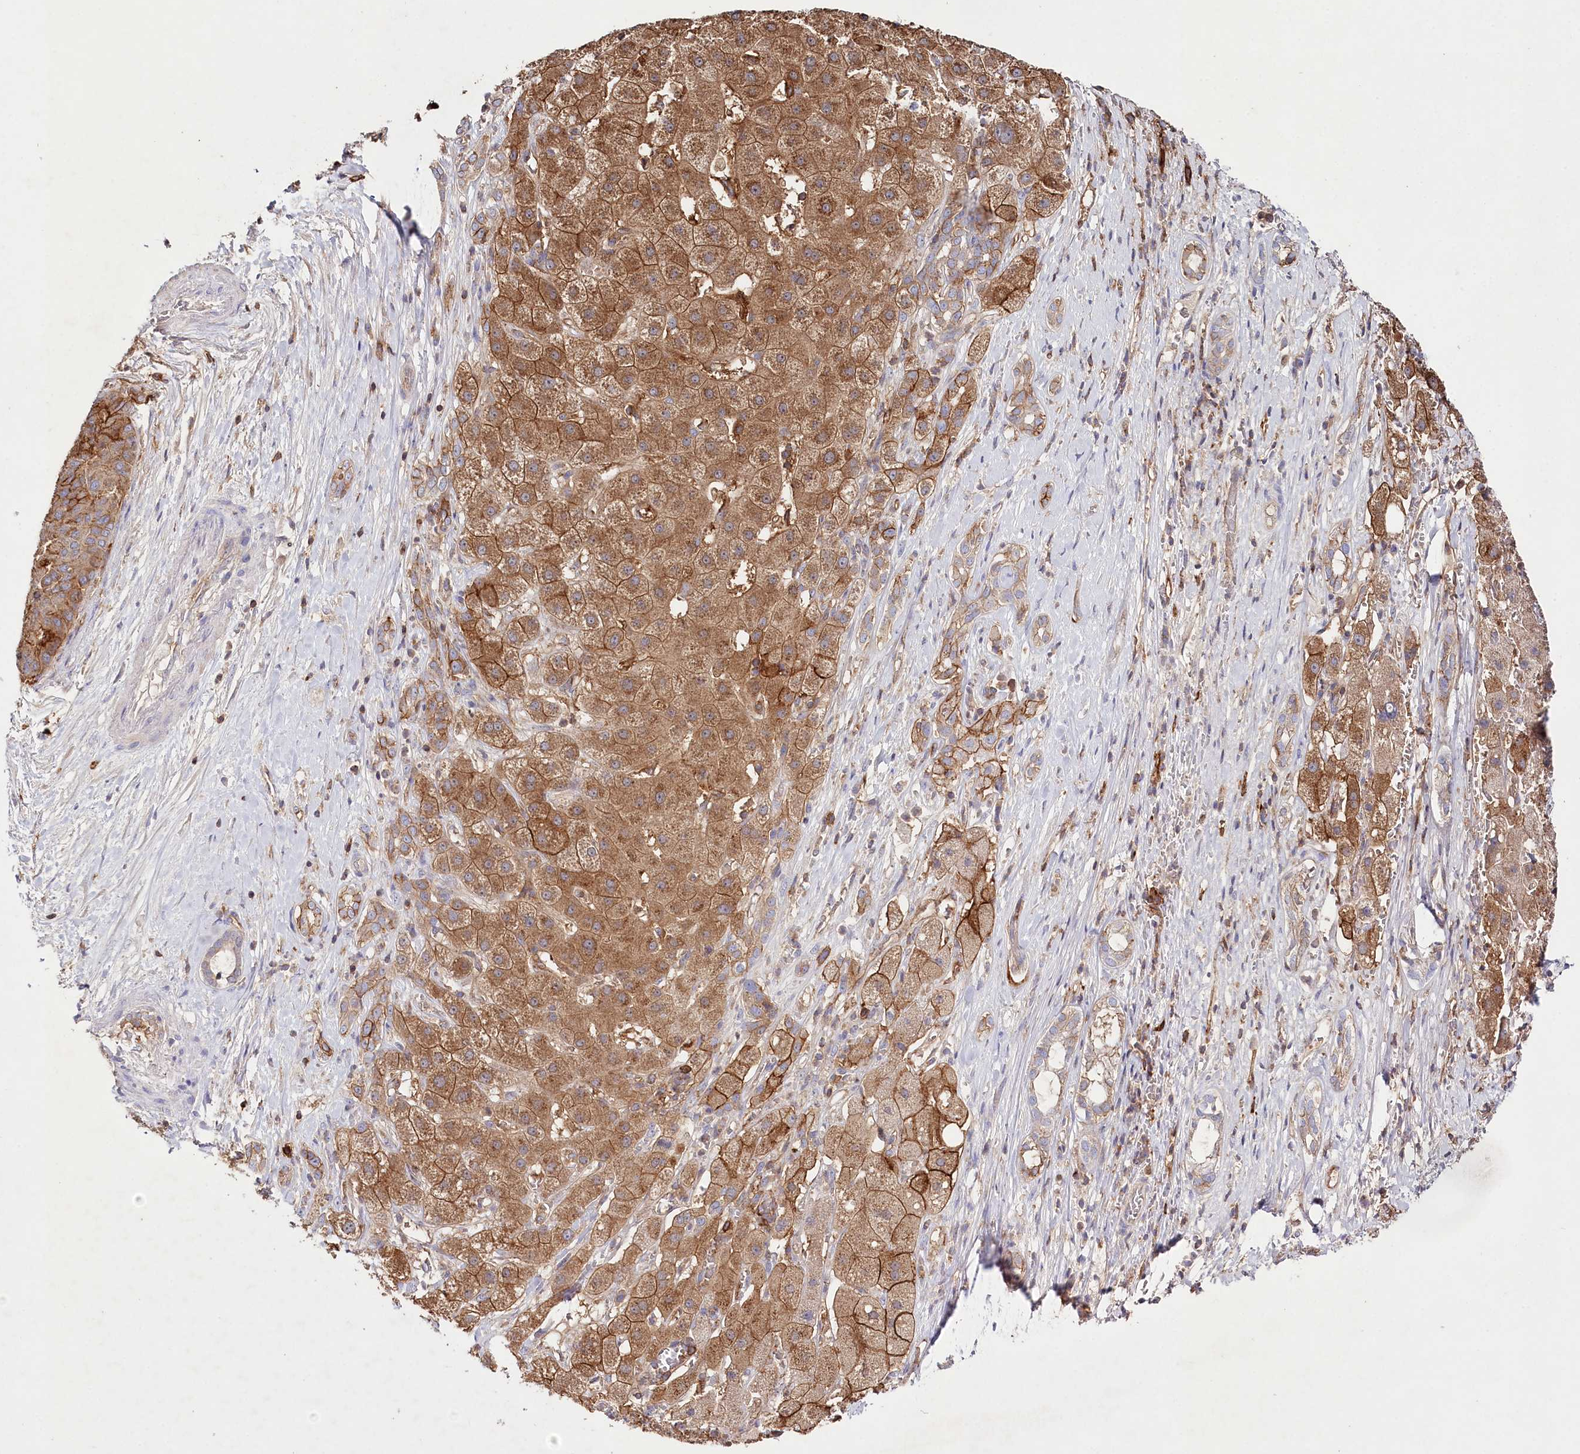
{"staining": {"intensity": "moderate", "quantity": ">75%", "location": "cytoplasmic/membranous"}, "tissue": "liver cancer", "cell_type": "Tumor cells", "image_type": "cancer", "snomed": [{"axis": "morphology", "description": "Carcinoma, Hepatocellular, NOS"}, {"axis": "topography", "description": "Liver"}], "caption": "Brown immunohistochemical staining in liver hepatocellular carcinoma shows moderate cytoplasmic/membranous staining in about >75% of tumor cells. The protein is shown in brown color, while the nuclei are stained blue.", "gene": "RBP5", "patient": {"sex": "male", "age": 65}}